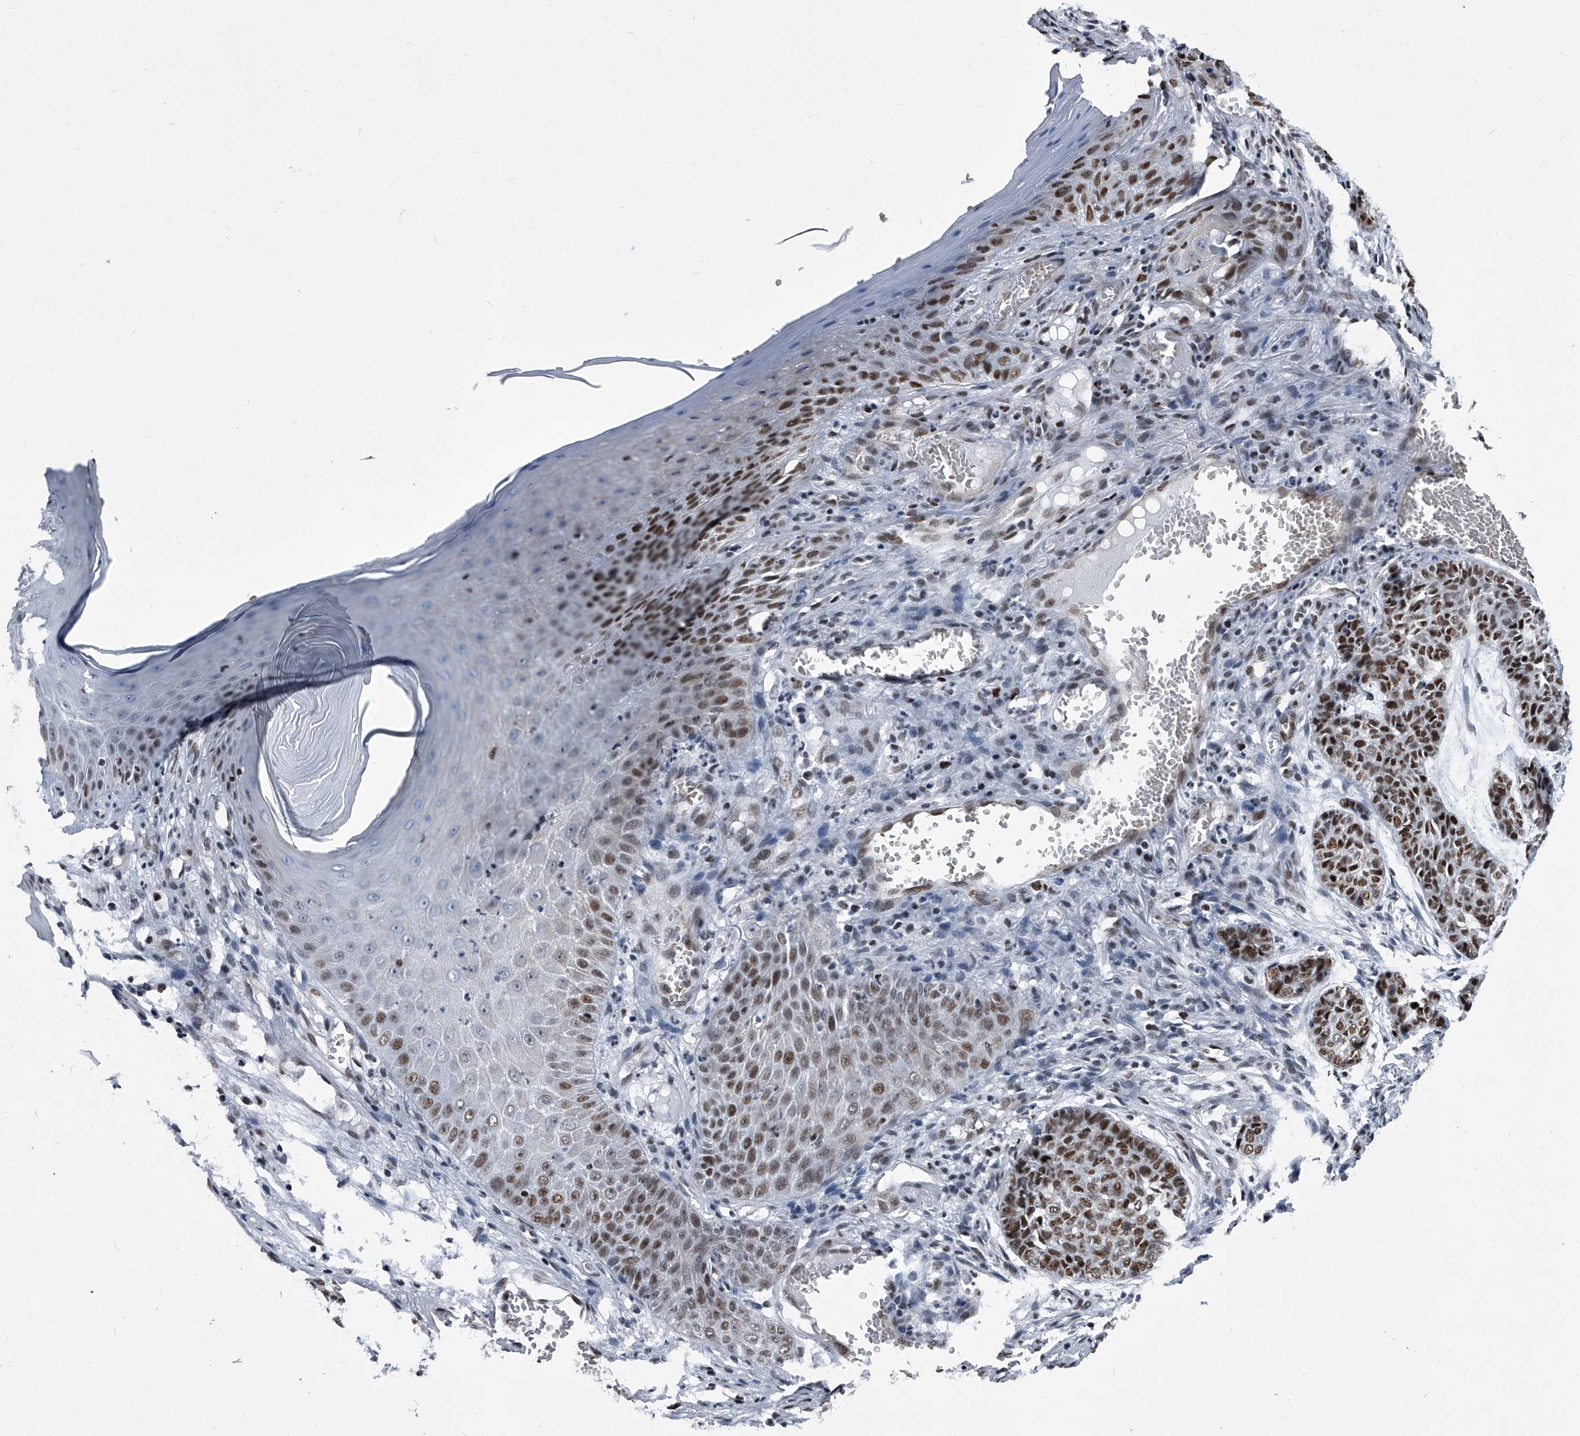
{"staining": {"intensity": "strong", "quantity": ">75%", "location": "nuclear"}, "tissue": "skin cancer", "cell_type": "Tumor cells", "image_type": "cancer", "snomed": [{"axis": "morphology", "description": "Basal cell carcinoma"}, {"axis": "topography", "description": "Skin"}], "caption": "A micrograph of human skin basal cell carcinoma stained for a protein shows strong nuclear brown staining in tumor cells.", "gene": "SIM2", "patient": {"sex": "female", "age": 64}}